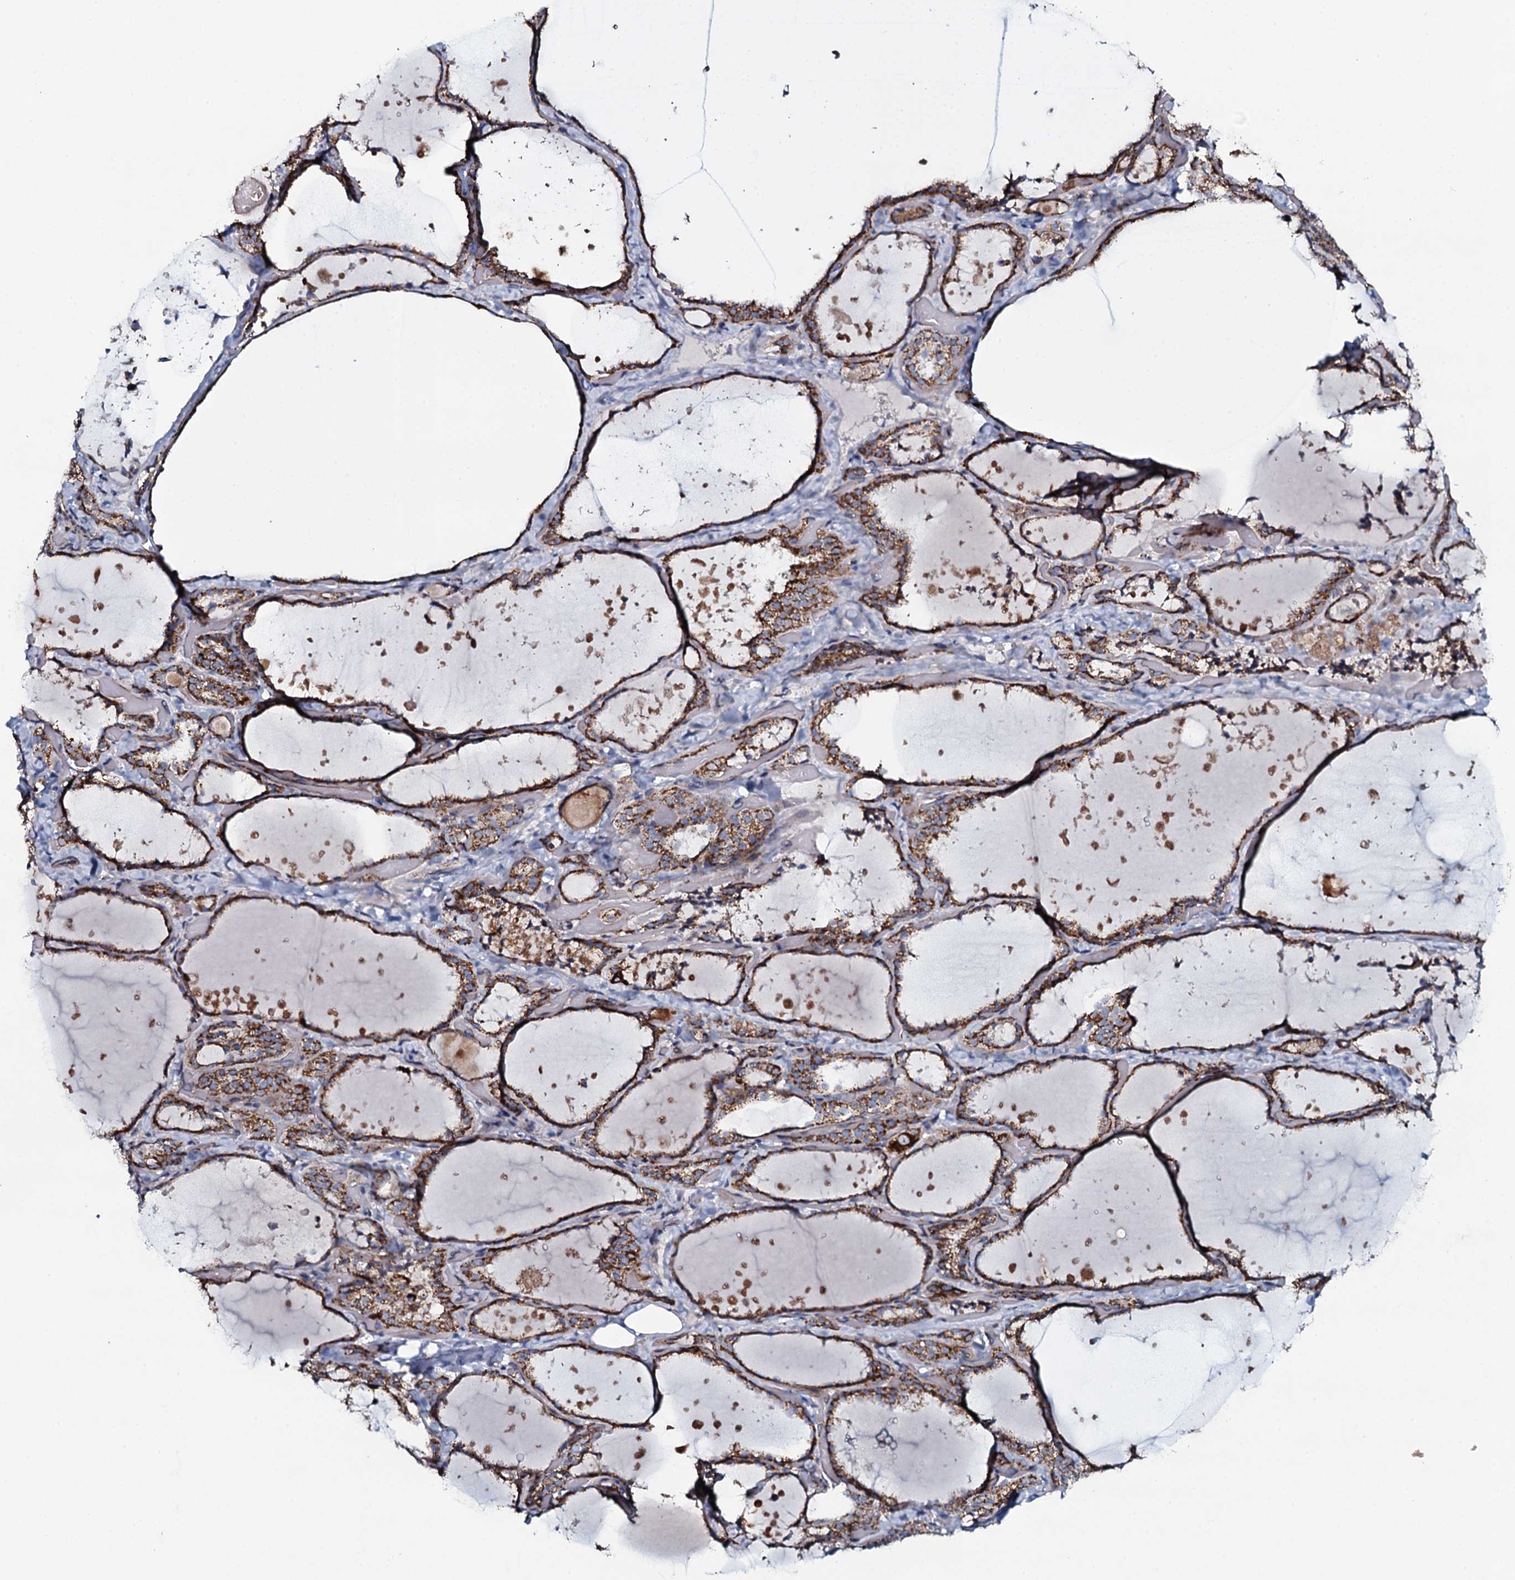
{"staining": {"intensity": "strong", "quantity": ">75%", "location": "cytoplasmic/membranous"}, "tissue": "thyroid gland", "cell_type": "Glandular cells", "image_type": "normal", "snomed": [{"axis": "morphology", "description": "Normal tissue, NOS"}, {"axis": "topography", "description": "Thyroid gland"}], "caption": "Immunohistochemistry image of benign human thyroid gland stained for a protein (brown), which demonstrates high levels of strong cytoplasmic/membranous staining in approximately >75% of glandular cells.", "gene": "EVC2", "patient": {"sex": "female", "age": 44}}